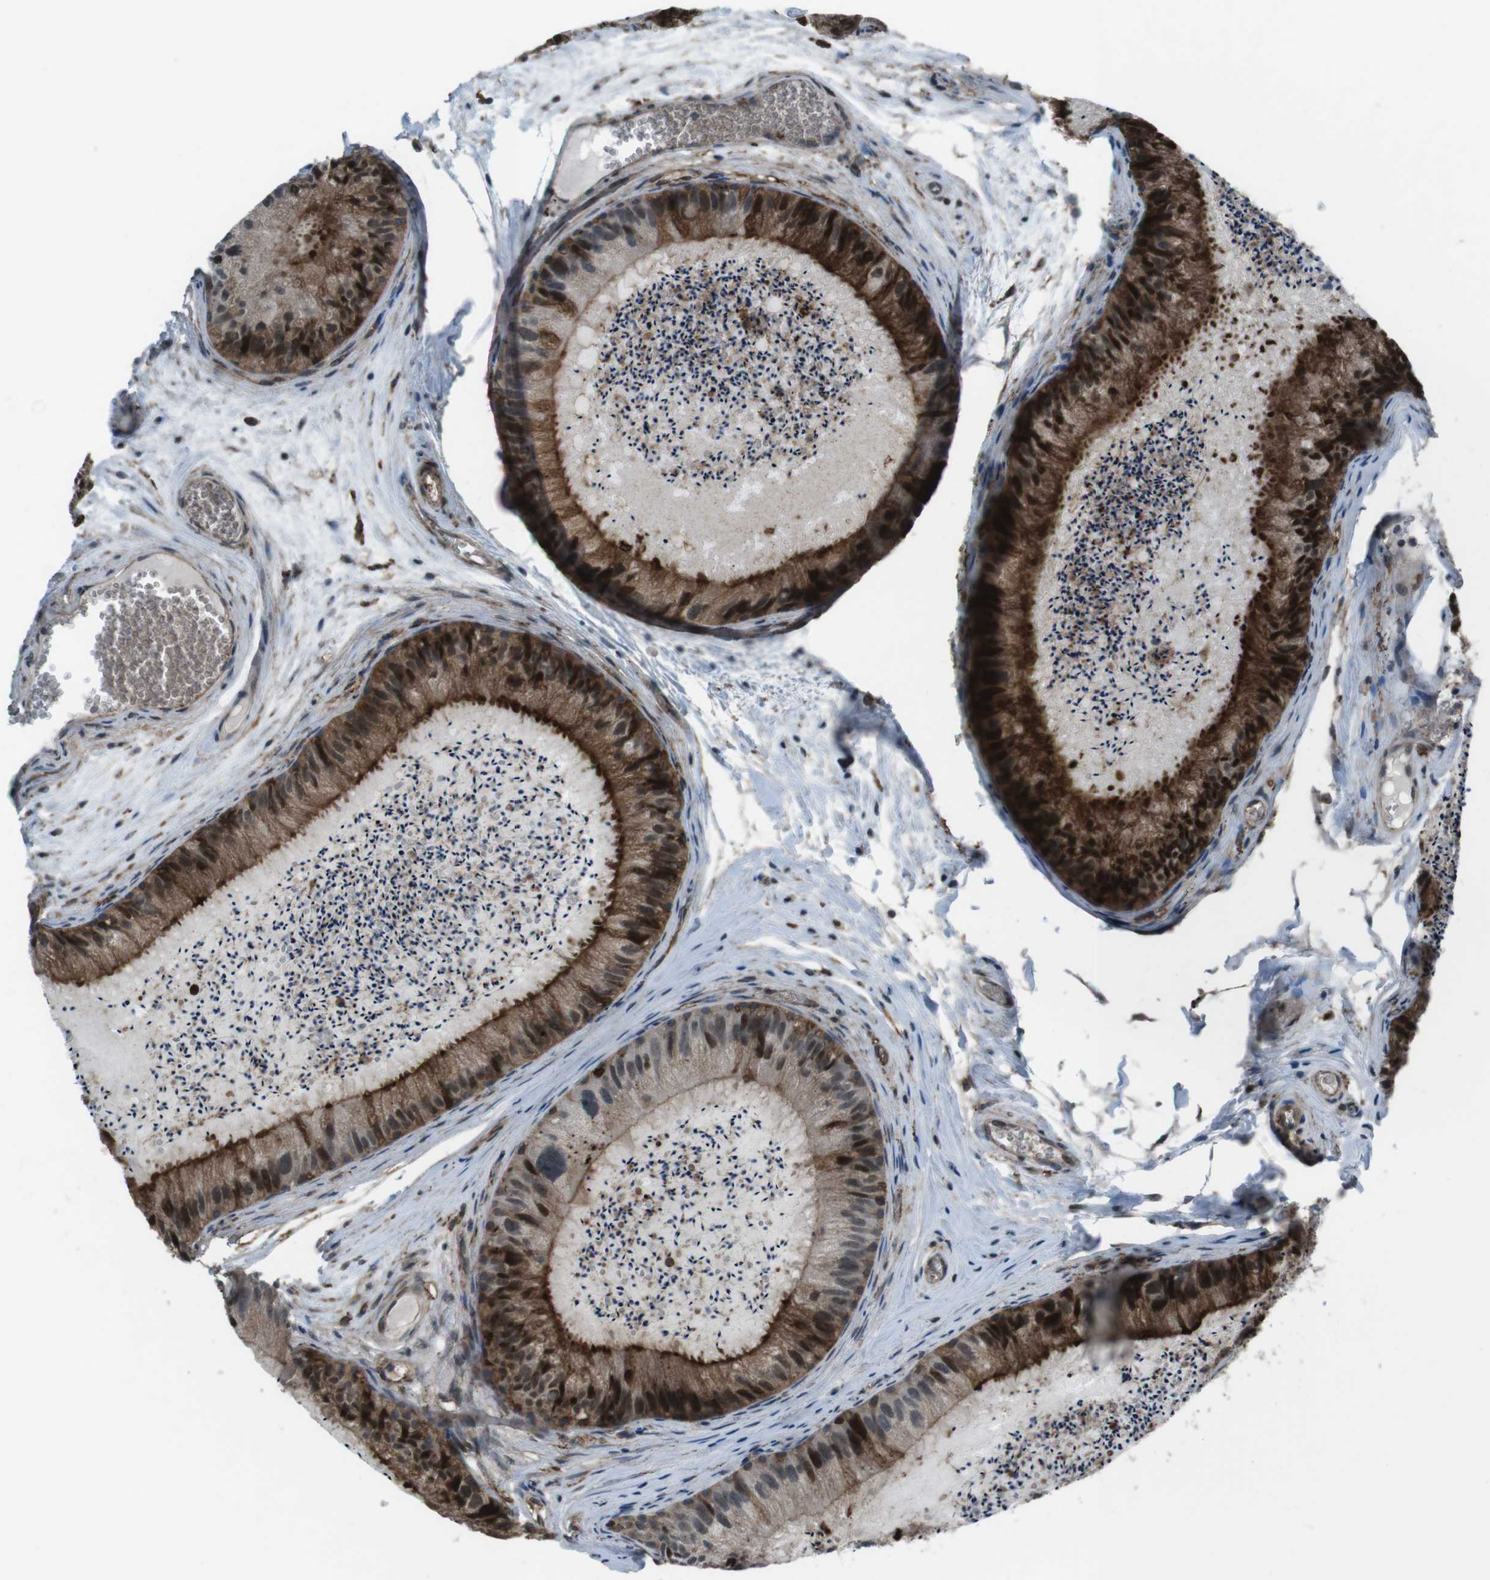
{"staining": {"intensity": "strong", "quantity": ">75%", "location": "cytoplasmic/membranous,nuclear"}, "tissue": "epididymis", "cell_type": "Glandular cells", "image_type": "normal", "snomed": [{"axis": "morphology", "description": "Normal tissue, NOS"}, {"axis": "topography", "description": "Epididymis"}], "caption": "Epididymis stained with DAB (3,3'-diaminobenzidine) immunohistochemistry (IHC) shows high levels of strong cytoplasmic/membranous,nuclear positivity in approximately >75% of glandular cells.", "gene": "GDF10", "patient": {"sex": "male", "age": 31}}